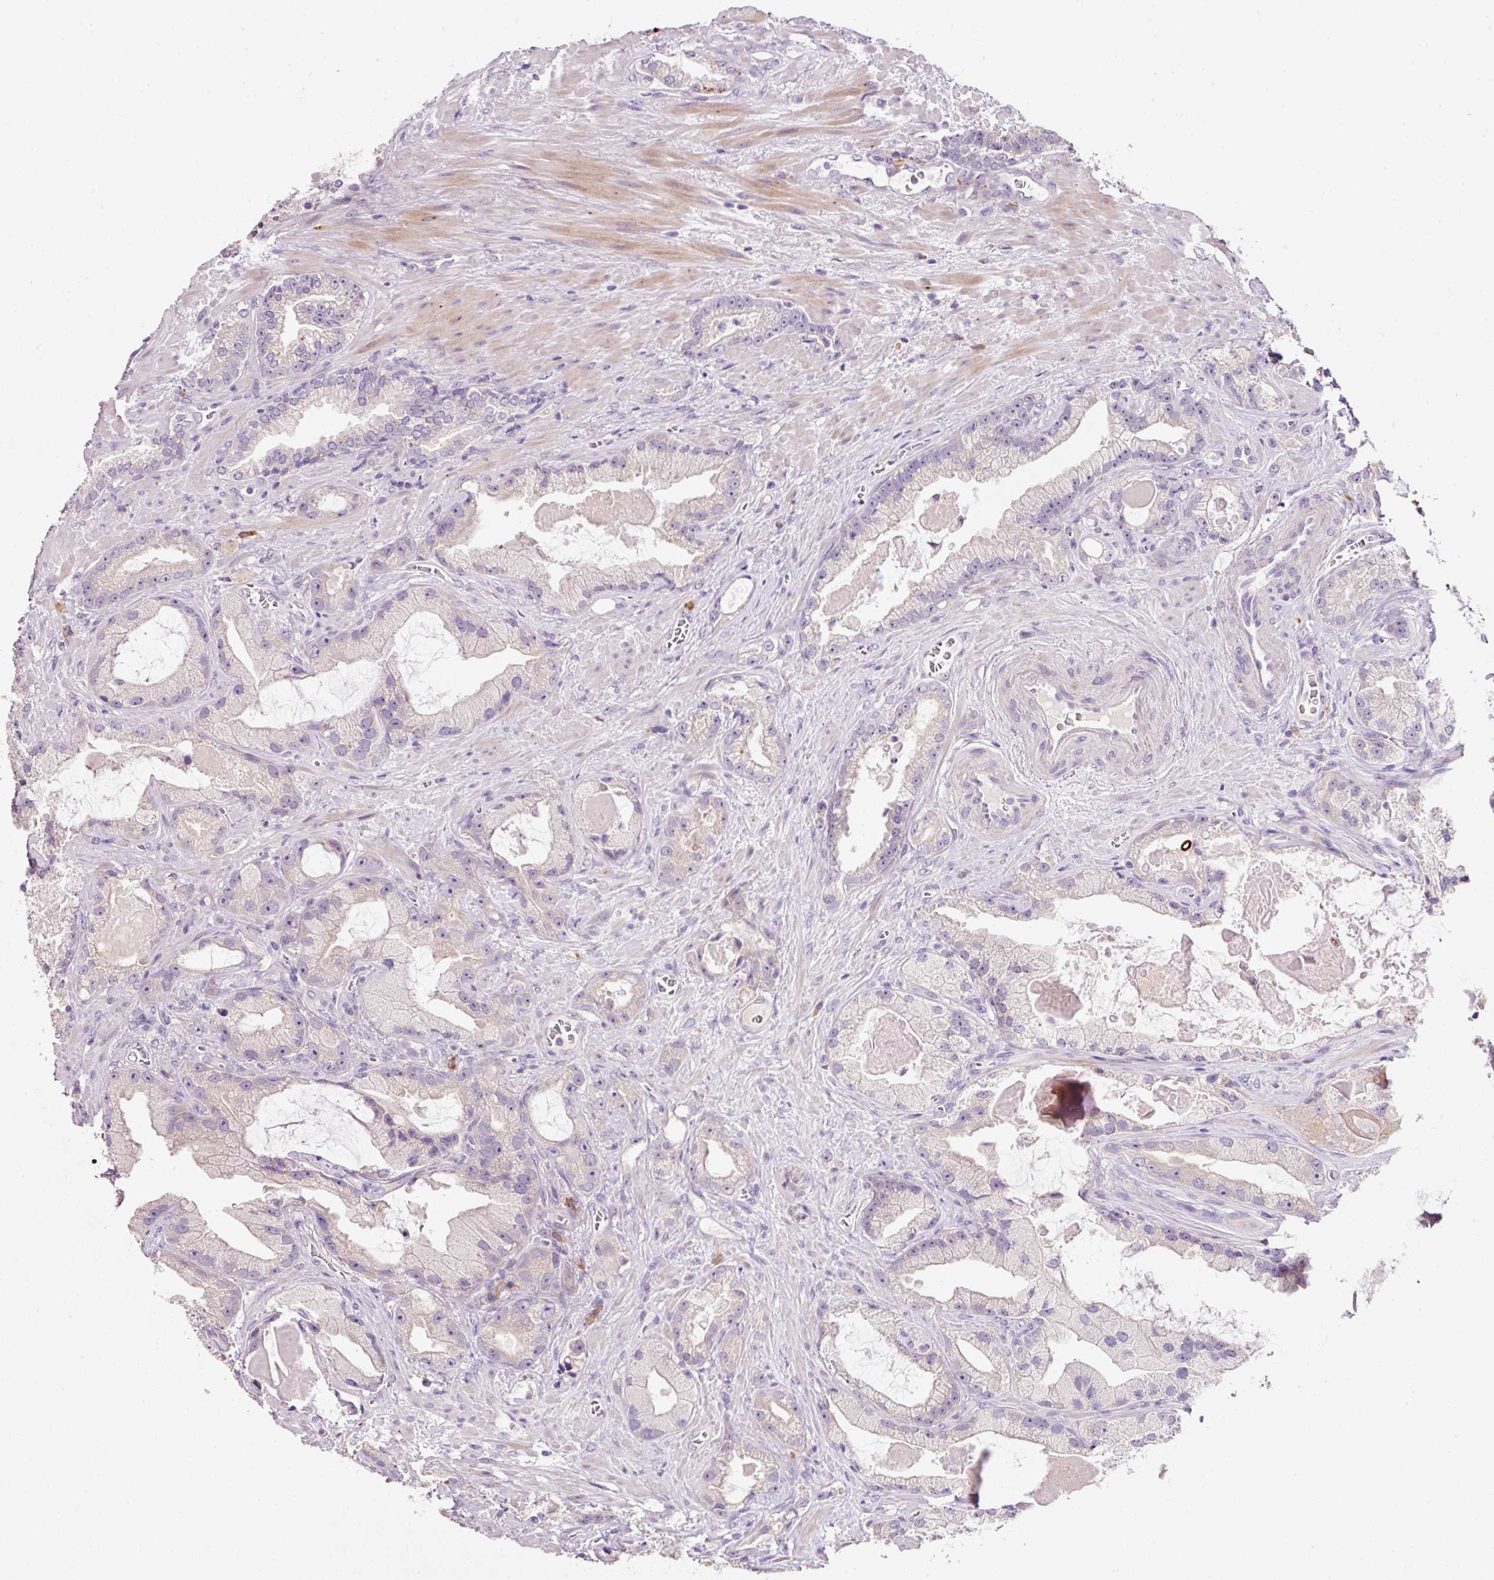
{"staining": {"intensity": "negative", "quantity": "none", "location": "none"}, "tissue": "prostate cancer", "cell_type": "Tumor cells", "image_type": "cancer", "snomed": [{"axis": "morphology", "description": "Adenocarcinoma, High grade"}, {"axis": "topography", "description": "Prostate"}], "caption": "IHC photomicrograph of neoplastic tissue: human prostate cancer stained with DAB (3,3'-diaminobenzidine) shows no significant protein positivity in tumor cells. (Immunohistochemistry (ihc), brightfield microscopy, high magnification).", "gene": "TENT5C", "patient": {"sex": "male", "age": 68}}